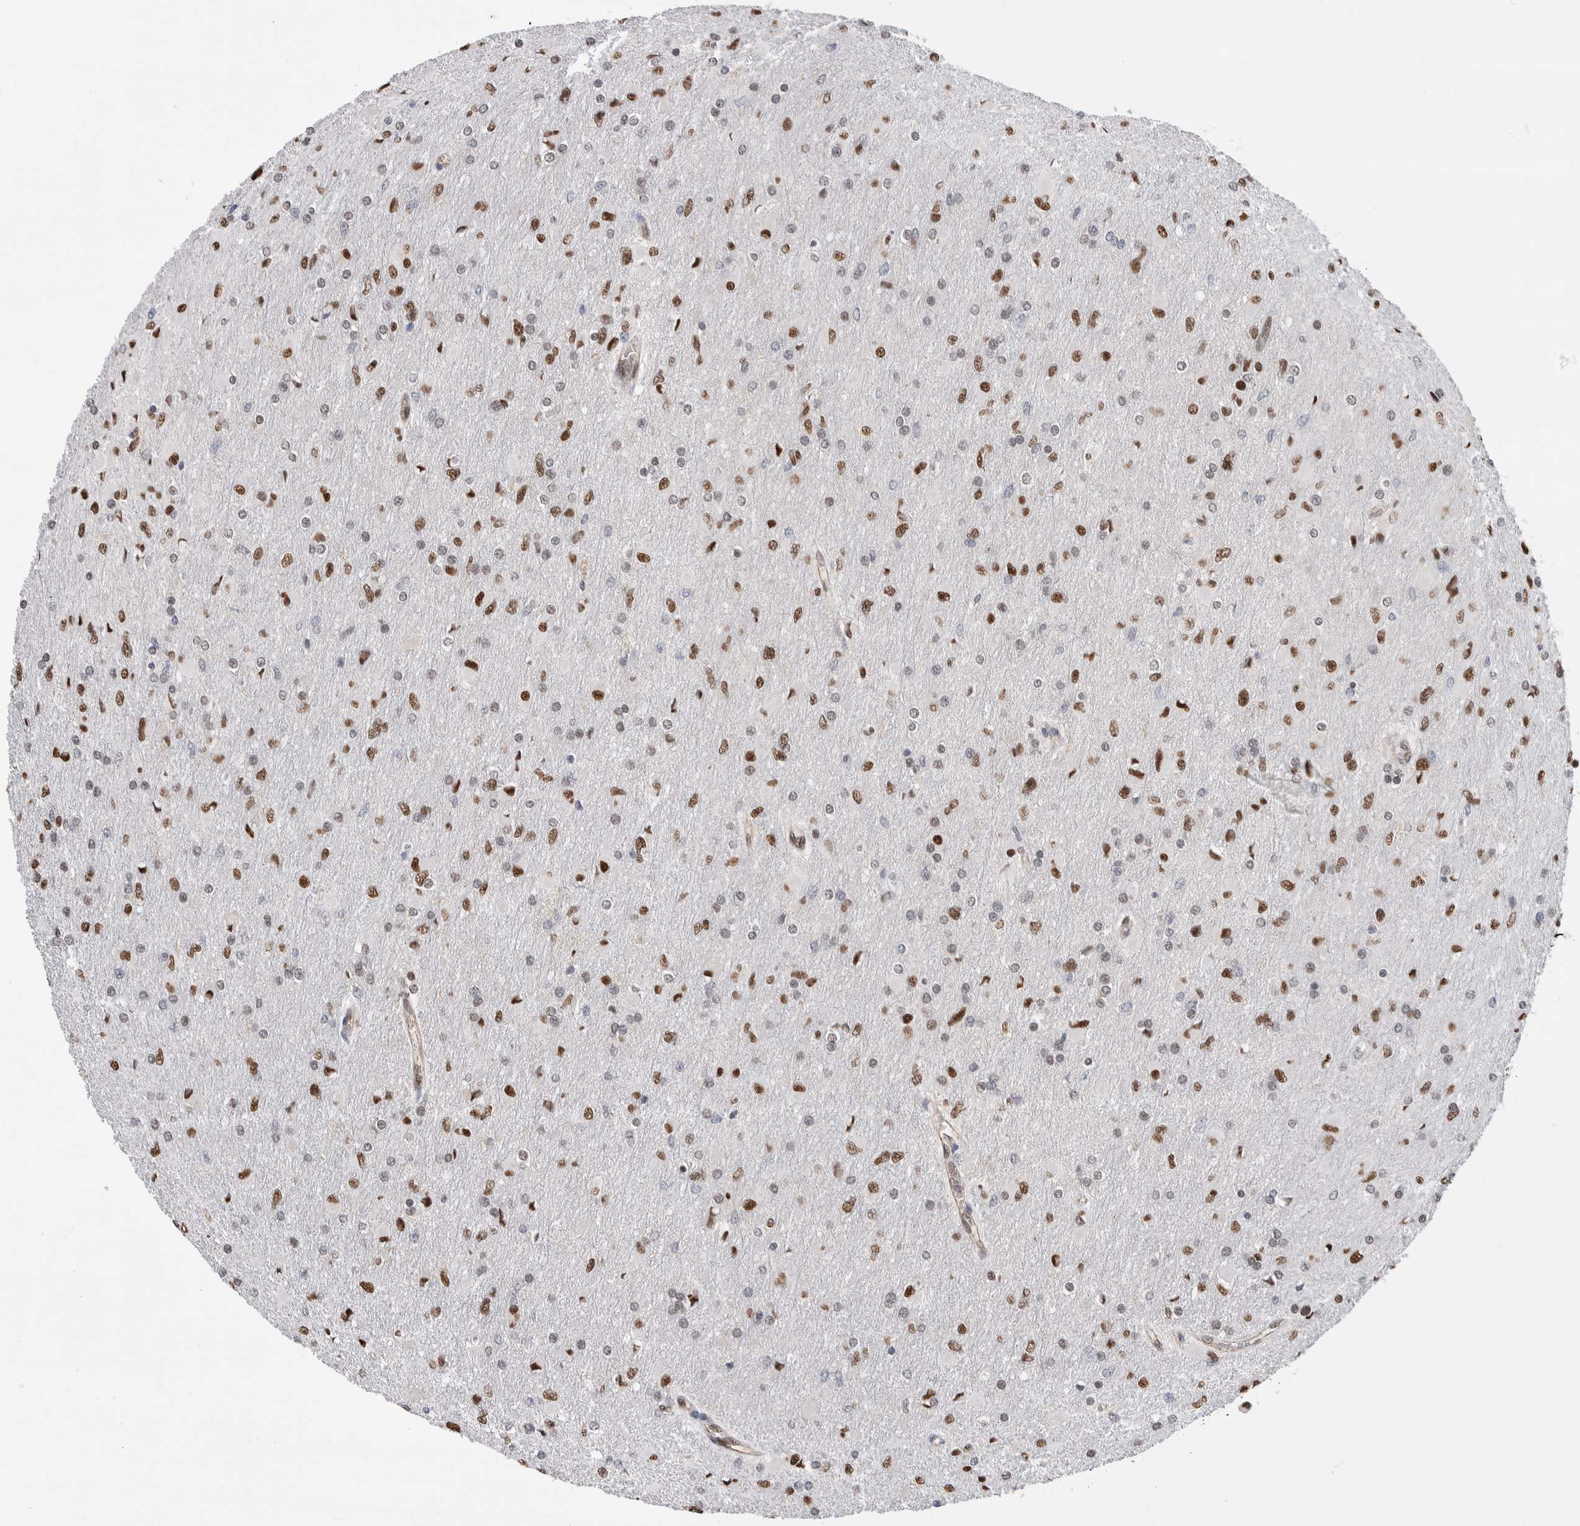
{"staining": {"intensity": "strong", "quantity": "25%-75%", "location": "nuclear"}, "tissue": "glioma", "cell_type": "Tumor cells", "image_type": "cancer", "snomed": [{"axis": "morphology", "description": "Glioma, malignant, High grade"}, {"axis": "topography", "description": "Cerebral cortex"}], "caption": "Immunohistochemical staining of glioma demonstrates high levels of strong nuclear protein positivity in about 25%-75% of tumor cells.", "gene": "ZBTB49", "patient": {"sex": "female", "age": 36}}